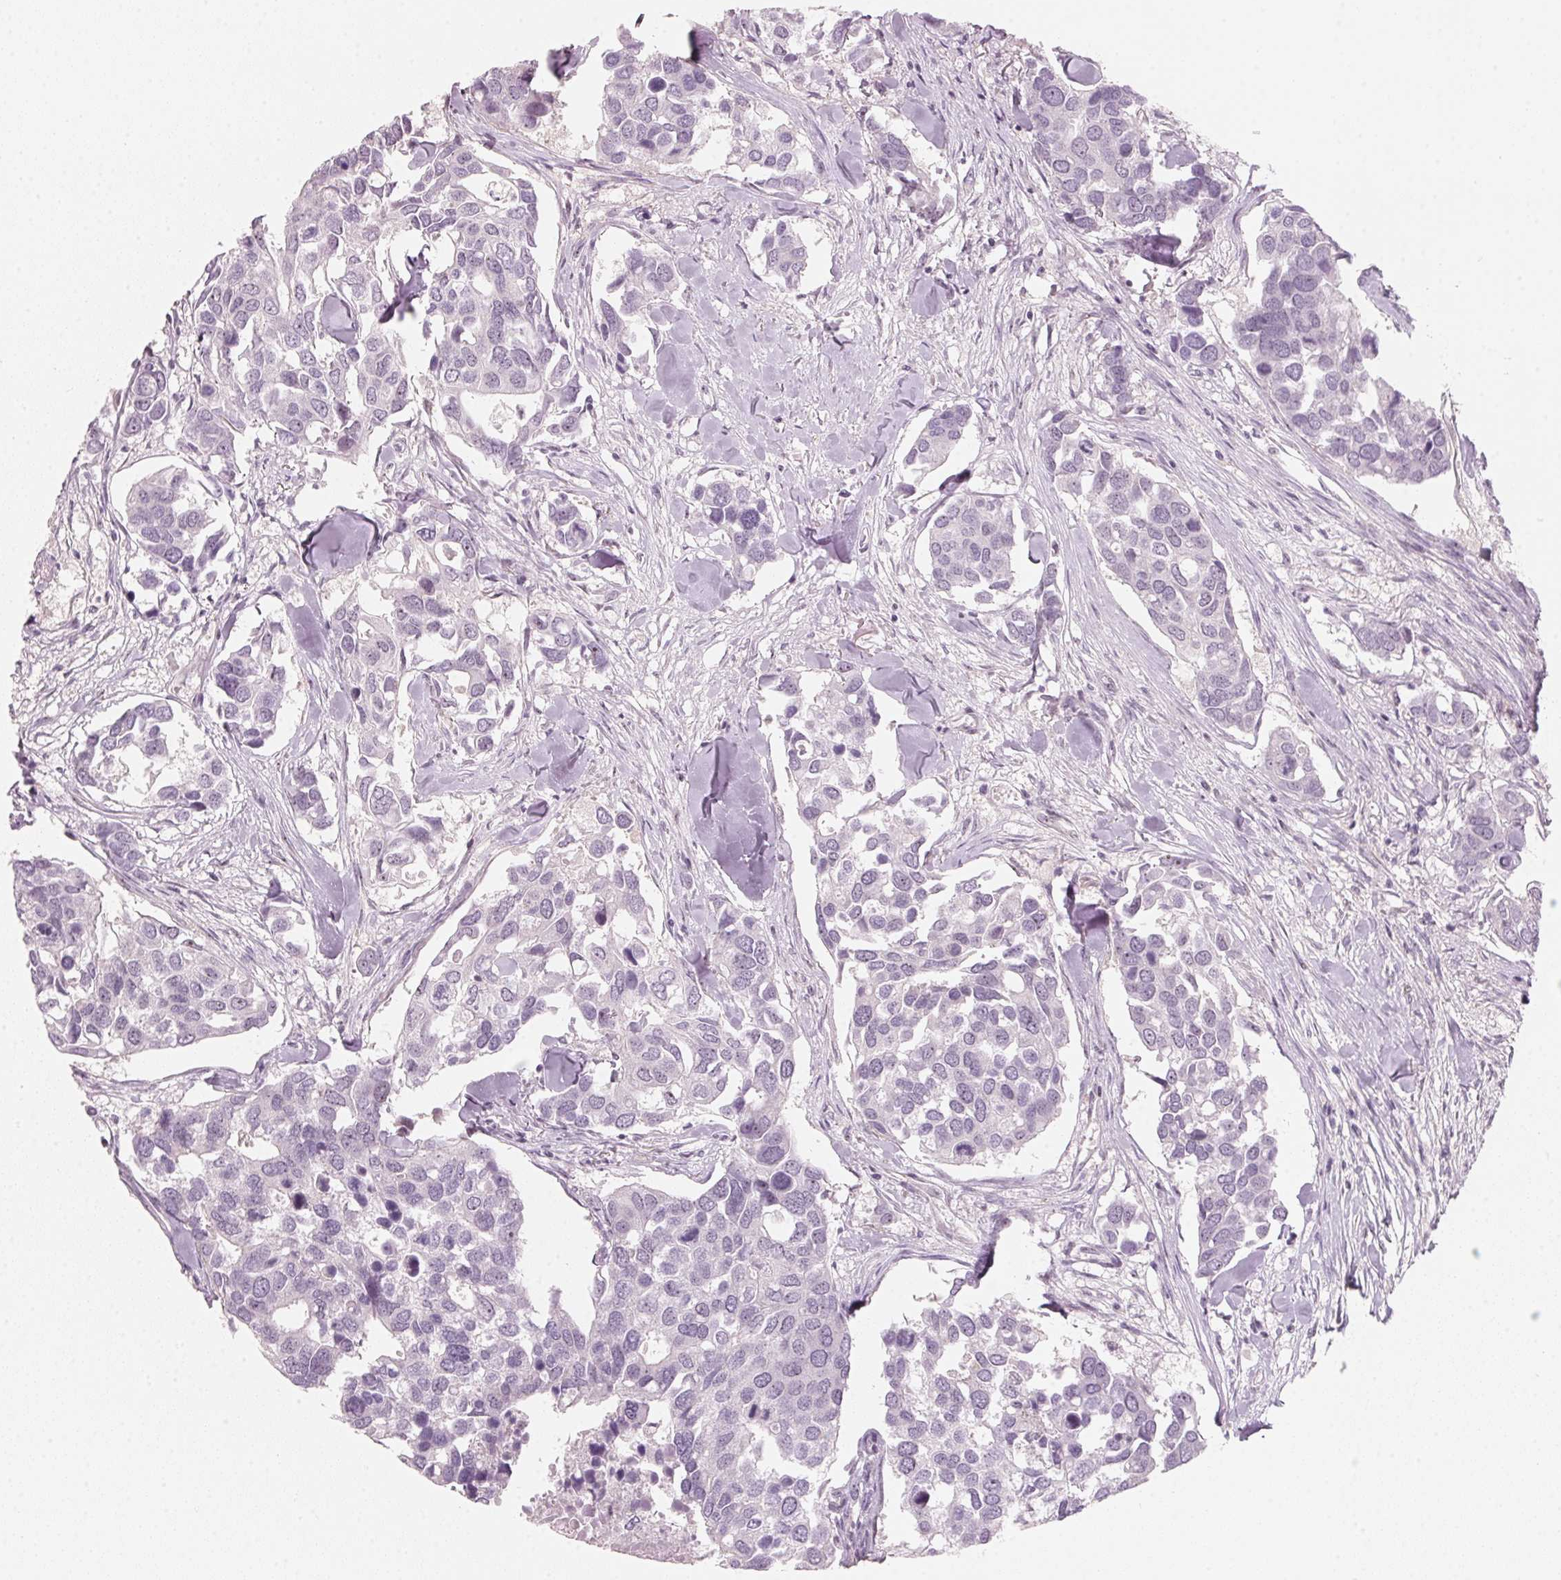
{"staining": {"intensity": "negative", "quantity": "none", "location": "none"}, "tissue": "breast cancer", "cell_type": "Tumor cells", "image_type": "cancer", "snomed": [{"axis": "morphology", "description": "Duct carcinoma"}, {"axis": "topography", "description": "Breast"}], "caption": "The IHC photomicrograph has no significant expression in tumor cells of breast cancer (intraductal carcinoma) tissue.", "gene": "DNTTIP2", "patient": {"sex": "female", "age": 83}}